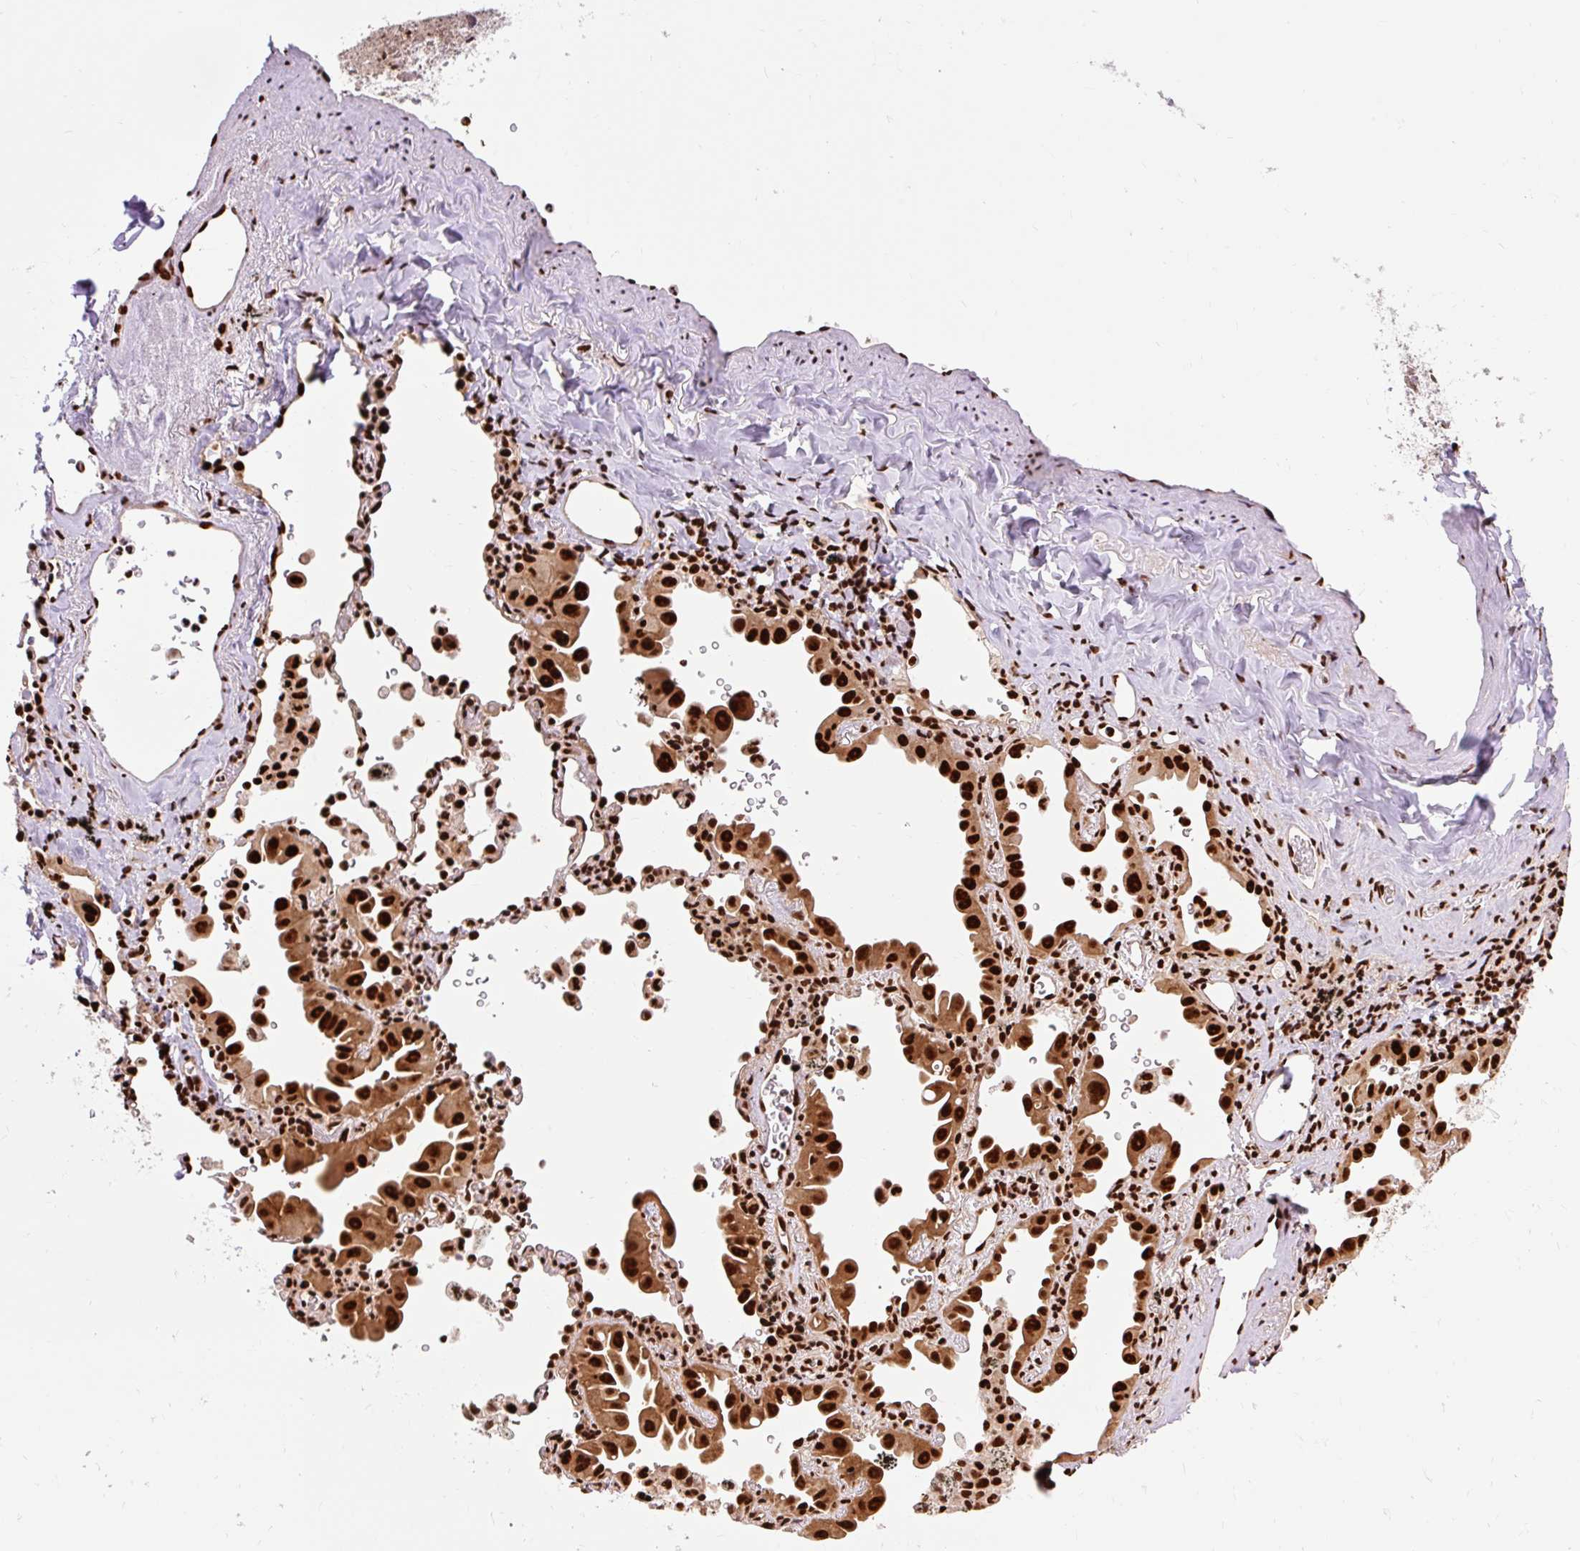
{"staining": {"intensity": "strong", "quantity": ">75%", "location": "cytoplasmic/membranous,nuclear"}, "tissue": "lung cancer", "cell_type": "Tumor cells", "image_type": "cancer", "snomed": [{"axis": "morphology", "description": "Adenocarcinoma, NOS"}, {"axis": "topography", "description": "Lung"}], "caption": "A brown stain shows strong cytoplasmic/membranous and nuclear positivity of a protein in human lung cancer (adenocarcinoma) tumor cells.", "gene": "MECOM", "patient": {"sex": "male", "age": 68}}